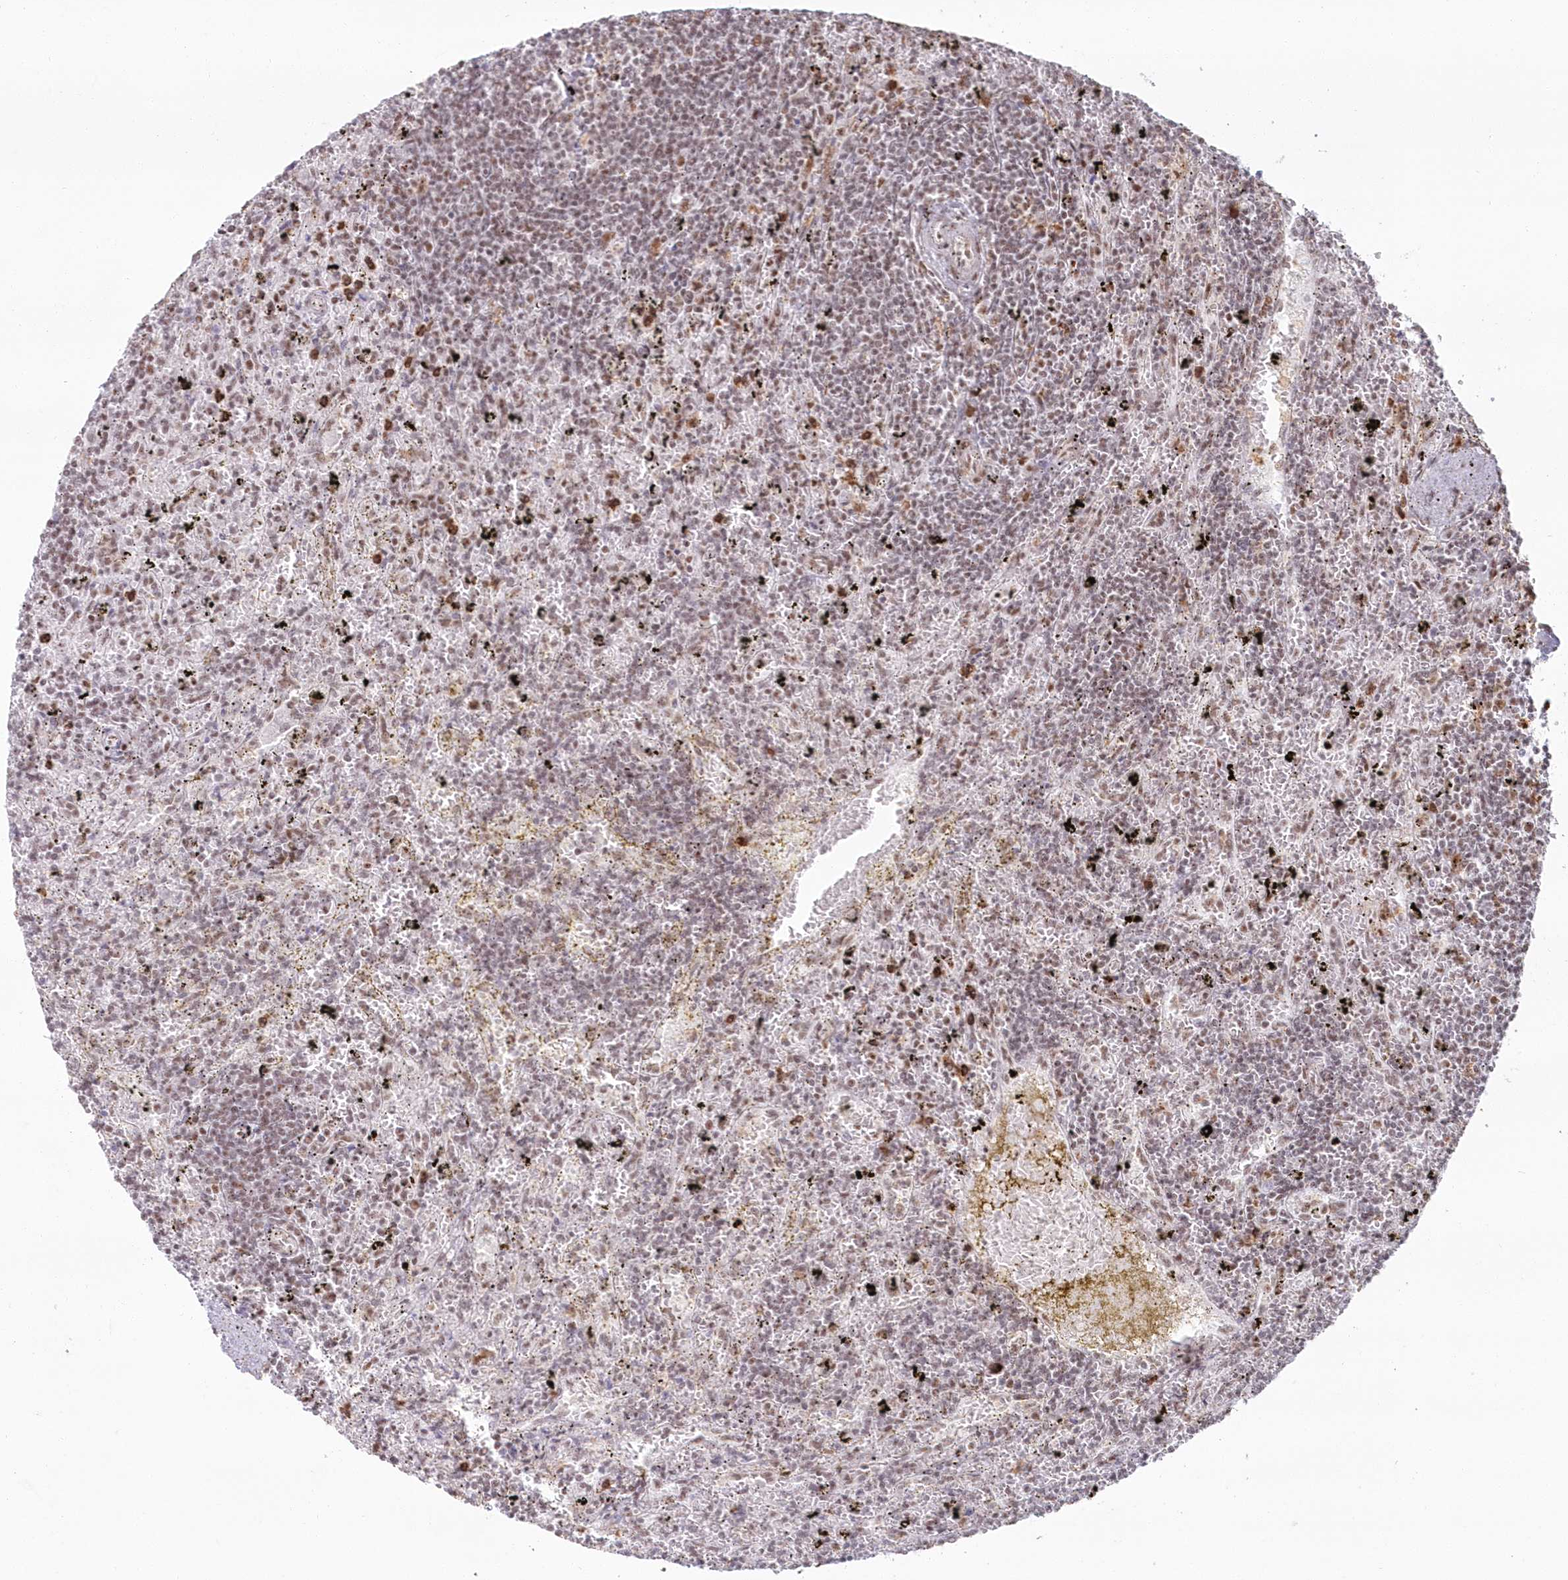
{"staining": {"intensity": "weak", "quantity": ">75%", "location": "nuclear"}, "tissue": "lymphoma", "cell_type": "Tumor cells", "image_type": "cancer", "snomed": [{"axis": "morphology", "description": "Malignant lymphoma, non-Hodgkin's type, Low grade"}, {"axis": "topography", "description": "Spleen"}], "caption": "The immunohistochemical stain labels weak nuclear staining in tumor cells of malignant lymphoma, non-Hodgkin's type (low-grade) tissue.", "gene": "DDX46", "patient": {"sex": "male", "age": 76}}